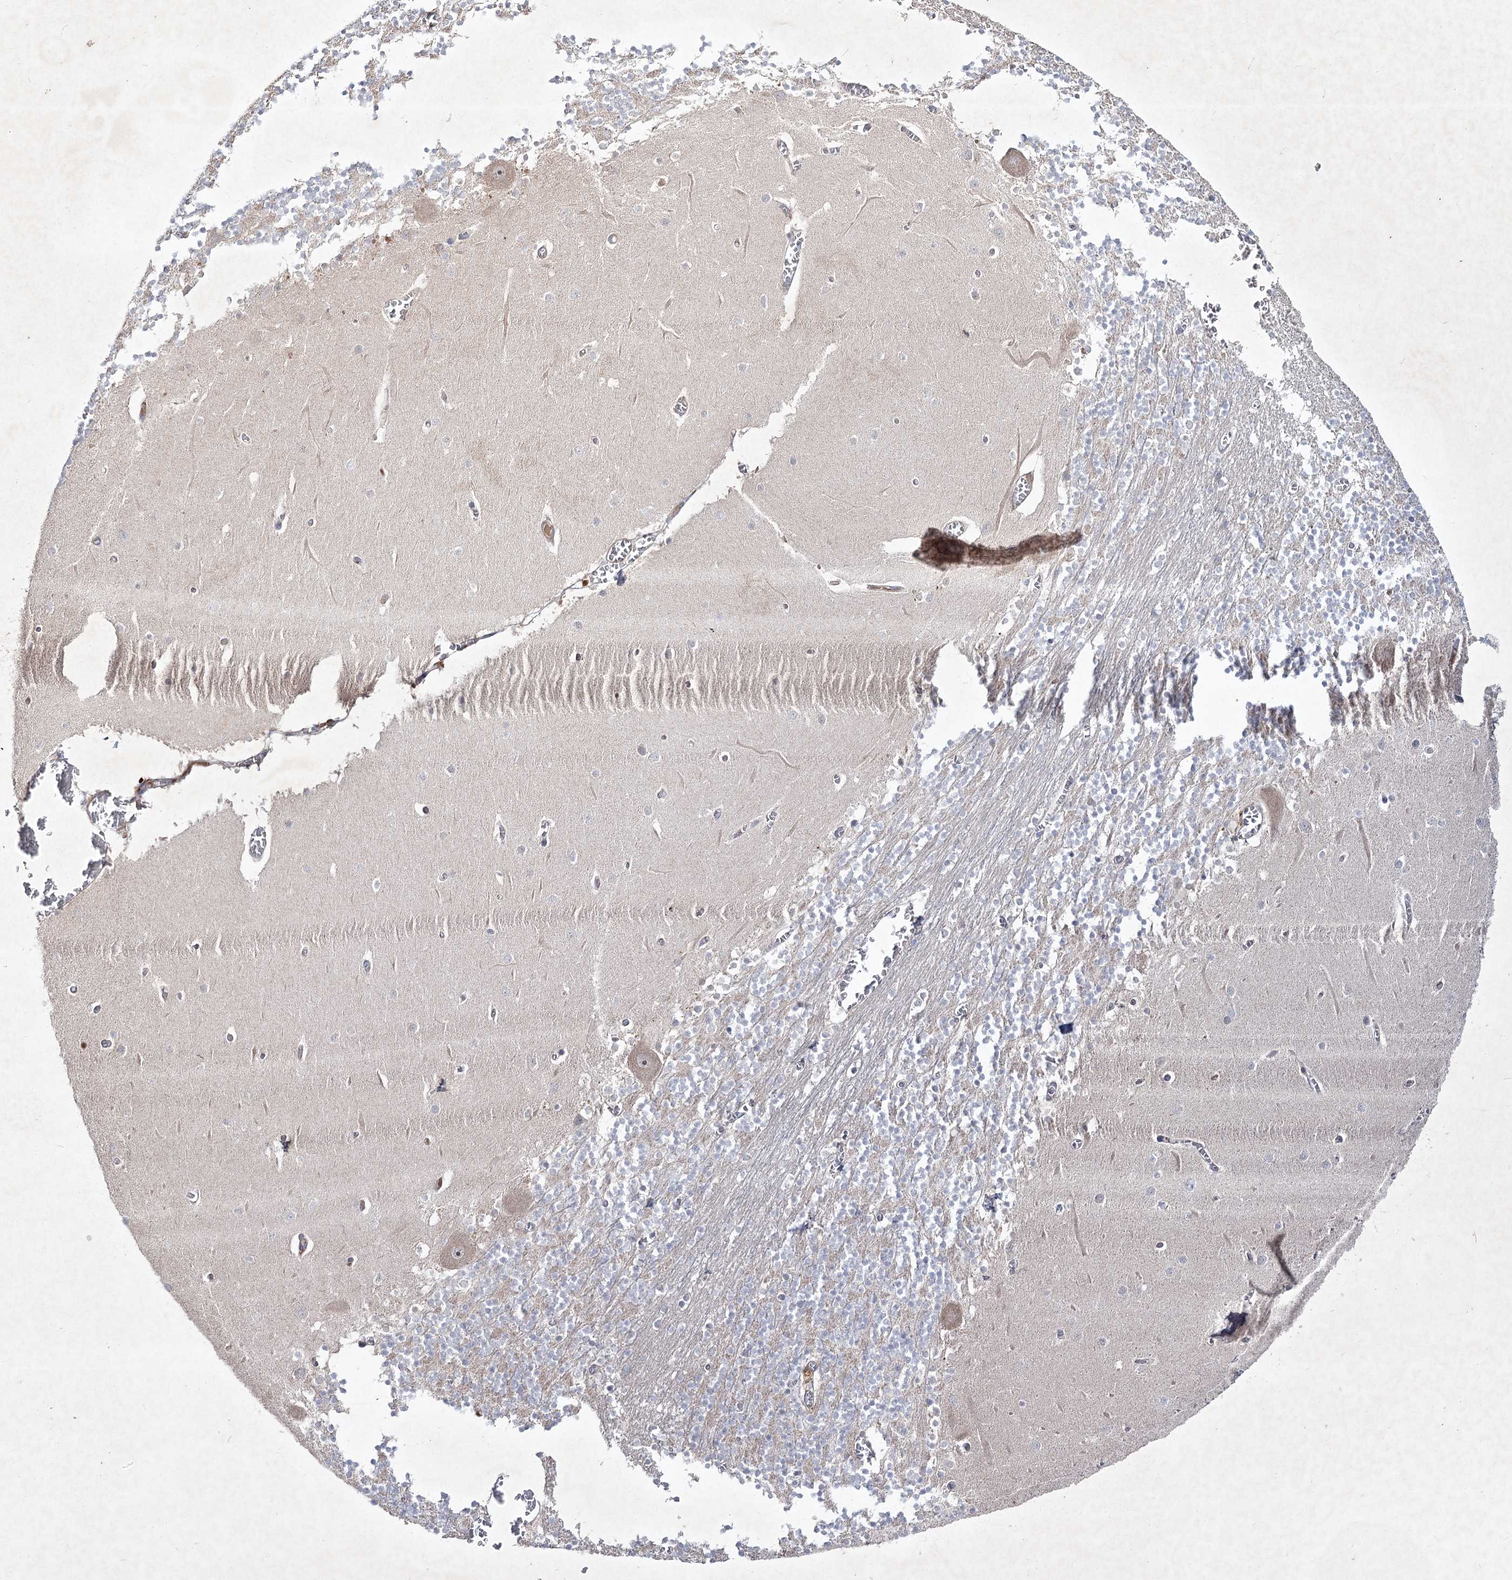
{"staining": {"intensity": "weak", "quantity": "<25%", "location": "cytoplasmic/membranous"}, "tissue": "cerebellum", "cell_type": "Cells in granular layer", "image_type": "normal", "snomed": [{"axis": "morphology", "description": "Normal tissue, NOS"}, {"axis": "topography", "description": "Cerebellum"}], "caption": "Protein analysis of normal cerebellum shows no significant staining in cells in granular layer.", "gene": "CIB2", "patient": {"sex": "female", "age": 28}}